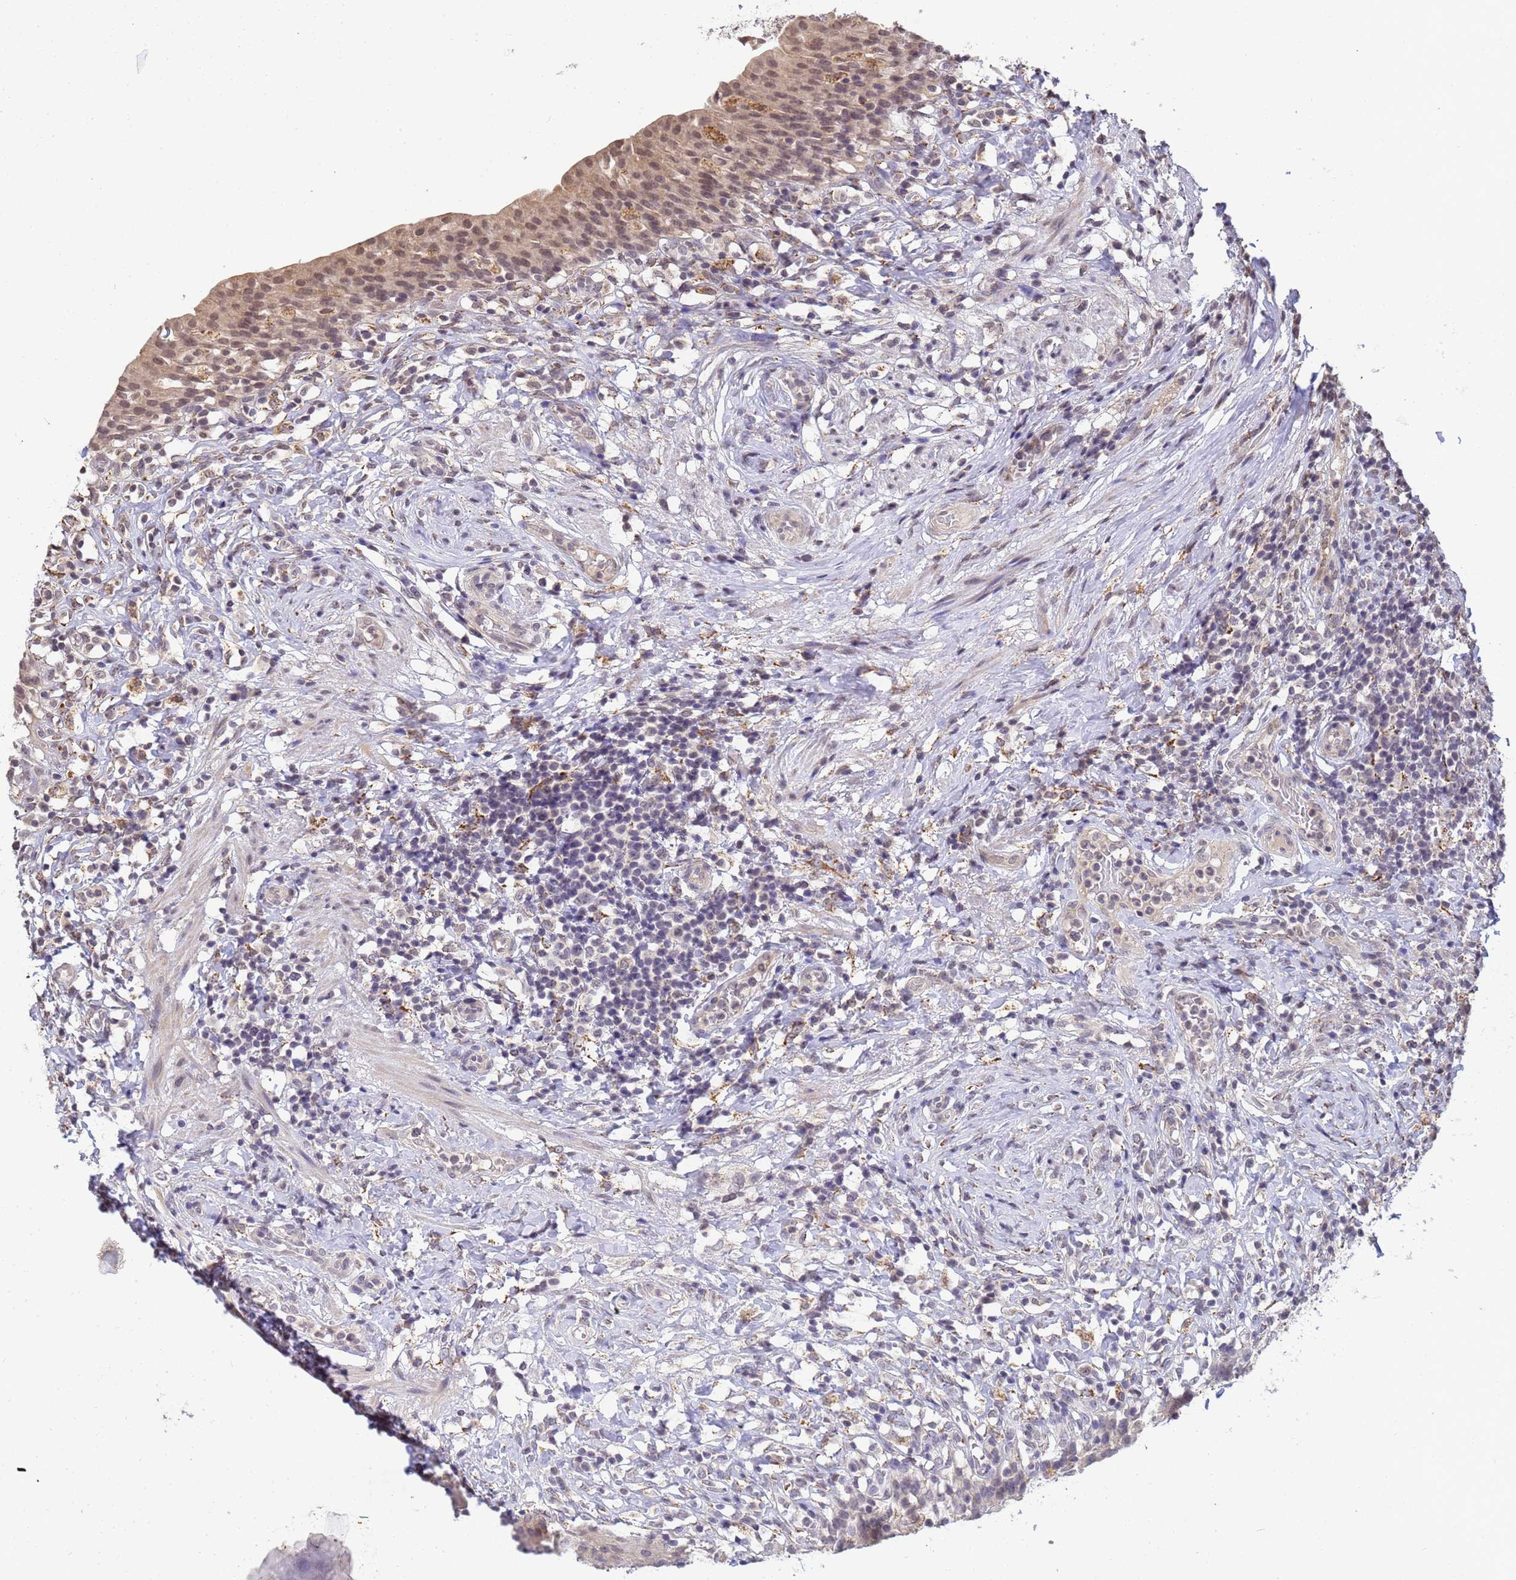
{"staining": {"intensity": "weak", "quantity": "<25%", "location": "cytoplasmic/membranous,nuclear"}, "tissue": "urinary bladder", "cell_type": "Urothelial cells", "image_type": "normal", "snomed": [{"axis": "morphology", "description": "Normal tissue, NOS"}, {"axis": "morphology", "description": "Inflammation, NOS"}, {"axis": "topography", "description": "Urinary bladder"}], "caption": "Immunohistochemical staining of benign human urinary bladder reveals no significant positivity in urothelial cells. (Stains: DAB (3,3'-diaminobenzidine) immunohistochemistry with hematoxylin counter stain, Microscopy: brightfield microscopy at high magnification).", "gene": "MYL7", "patient": {"sex": "male", "age": 64}}